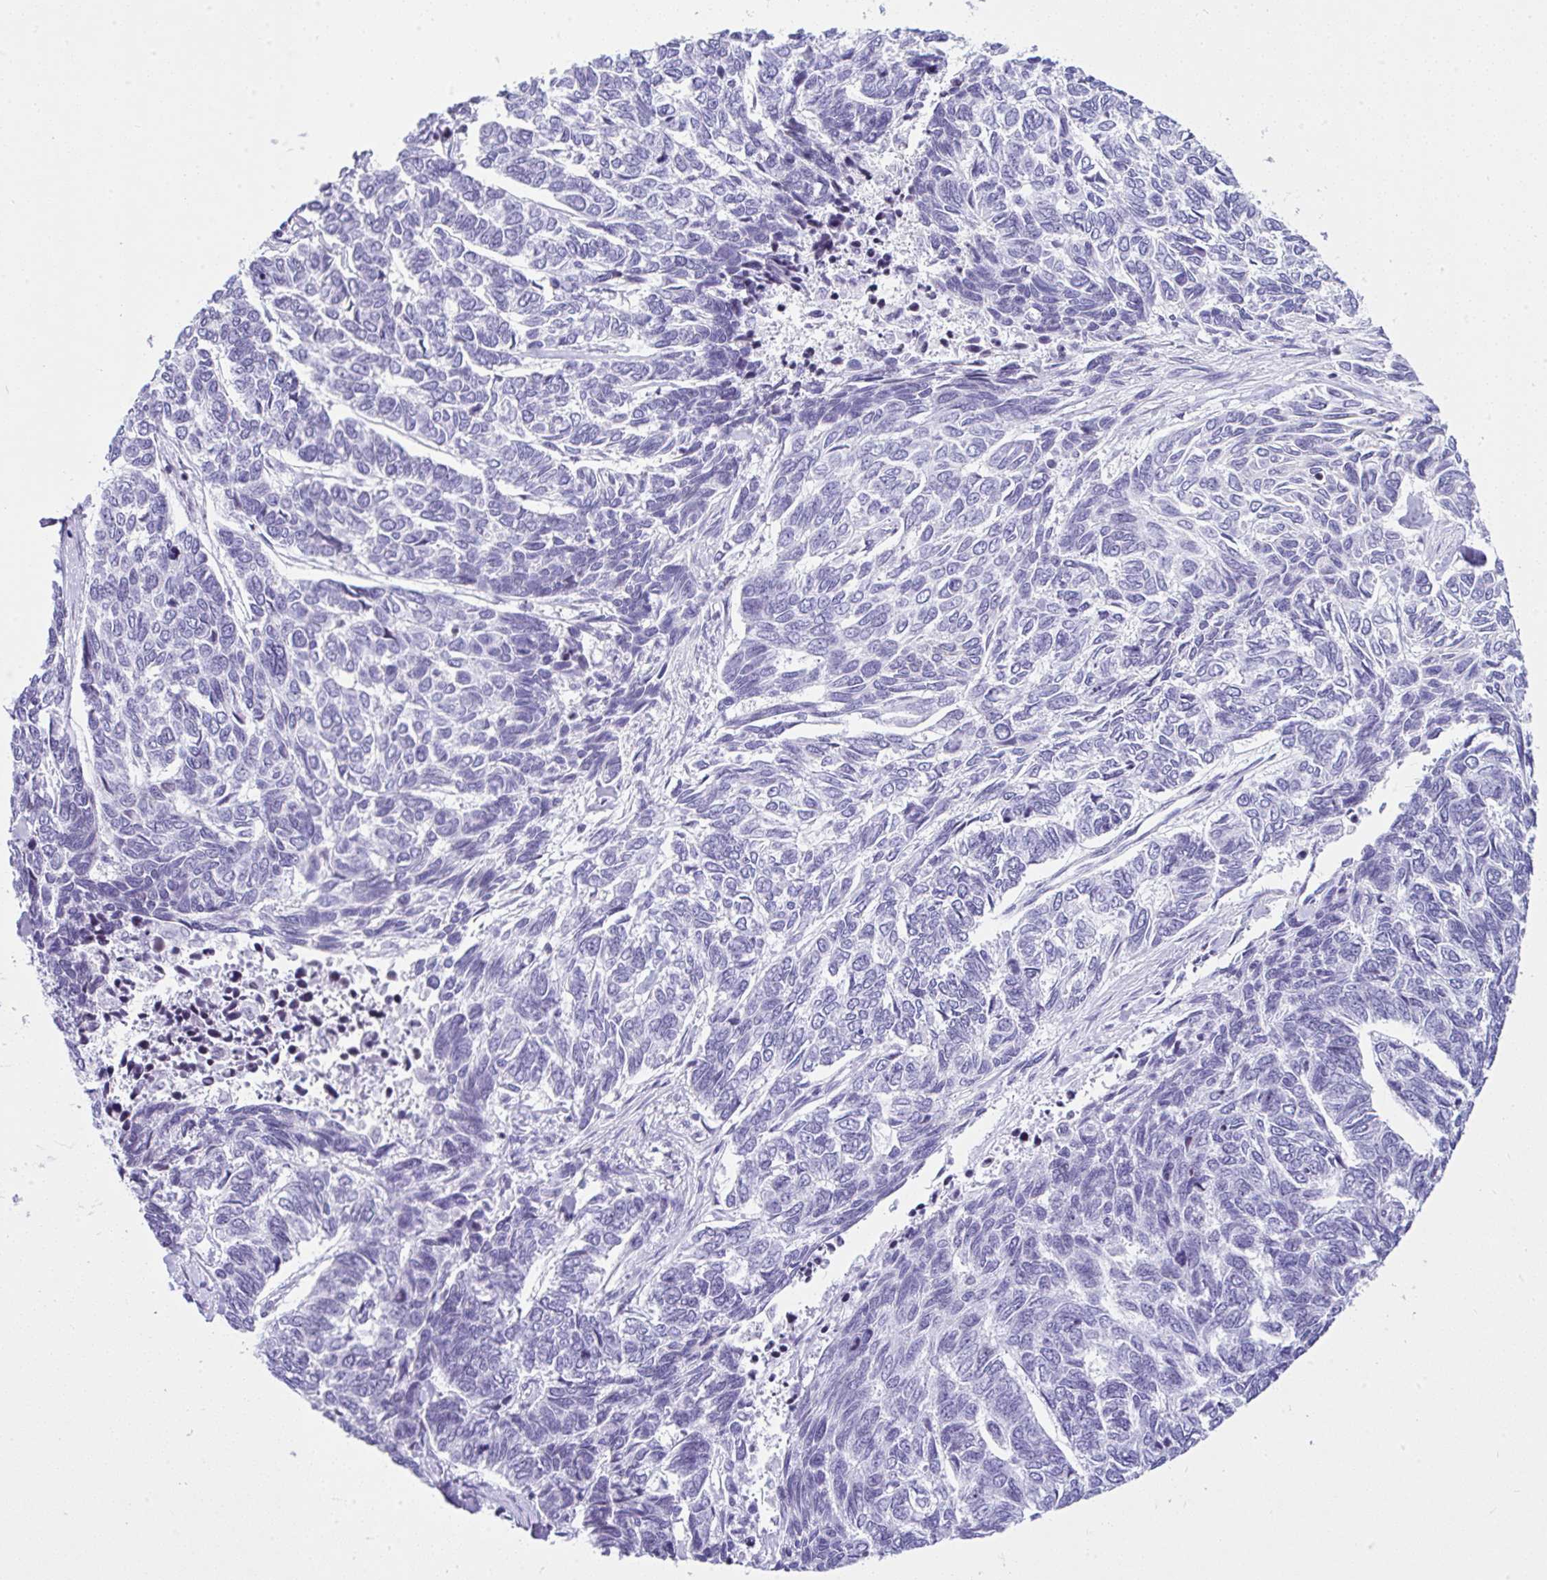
{"staining": {"intensity": "negative", "quantity": "none", "location": "none"}, "tissue": "skin cancer", "cell_type": "Tumor cells", "image_type": "cancer", "snomed": [{"axis": "morphology", "description": "Basal cell carcinoma"}, {"axis": "topography", "description": "Skin"}], "caption": "This is a photomicrograph of IHC staining of skin cancer (basal cell carcinoma), which shows no positivity in tumor cells.", "gene": "KRT27", "patient": {"sex": "female", "age": 65}}